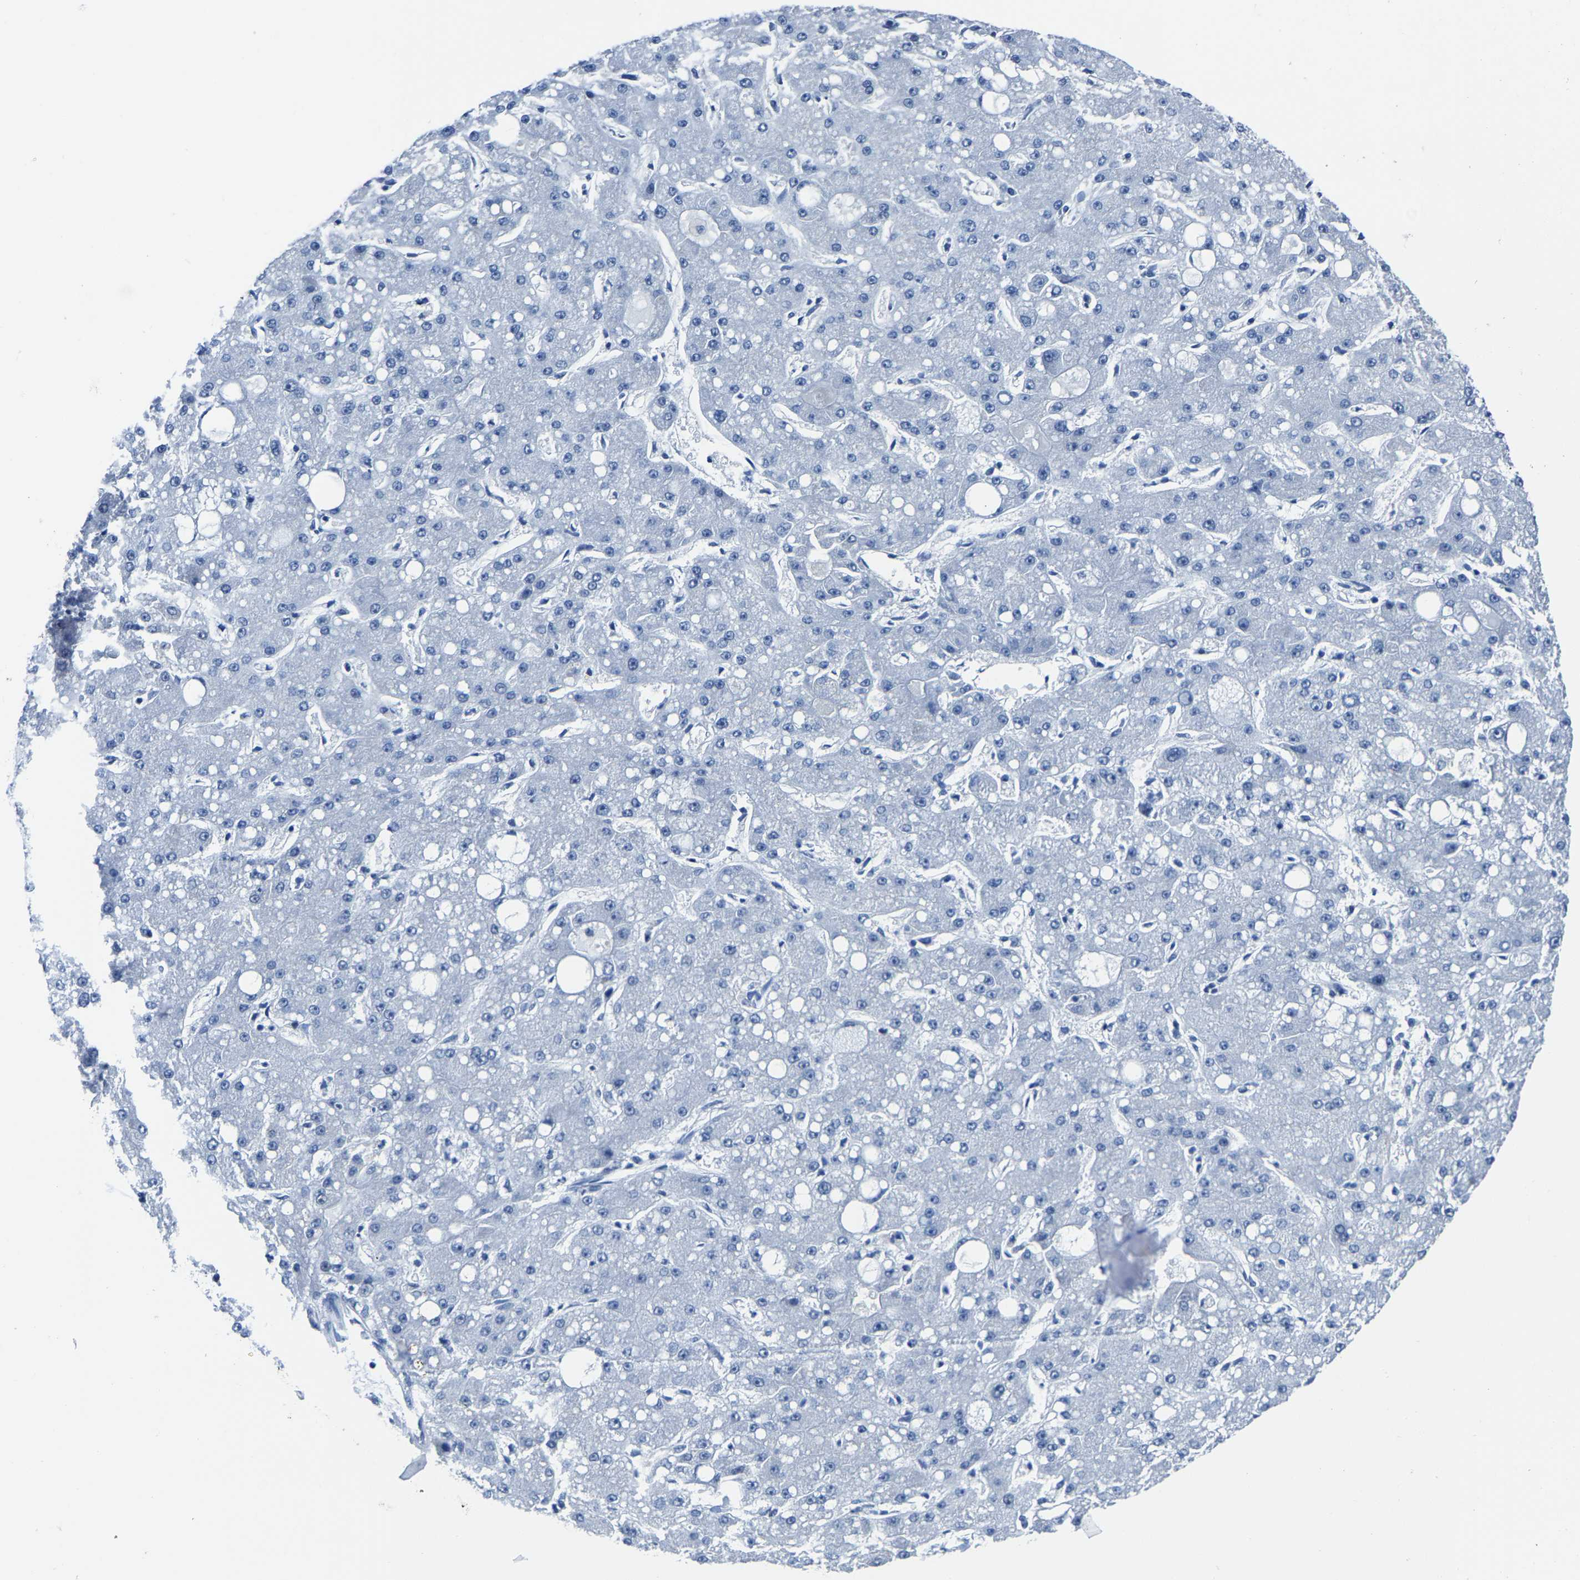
{"staining": {"intensity": "negative", "quantity": "none", "location": "none"}, "tissue": "liver cancer", "cell_type": "Tumor cells", "image_type": "cancer", "snomed": [{"axis": "morphology", "description": "Carcinoma, Hepatocellular, NOS"}, {"axis": "topography", "description": "Liver"}], "caption": "Protein analysis of liver hepatocellular carcinoma exhibits no significant expression in tumor cells.", "gene": "SSH3", "patient": {"sex": "male", "age": 67}}